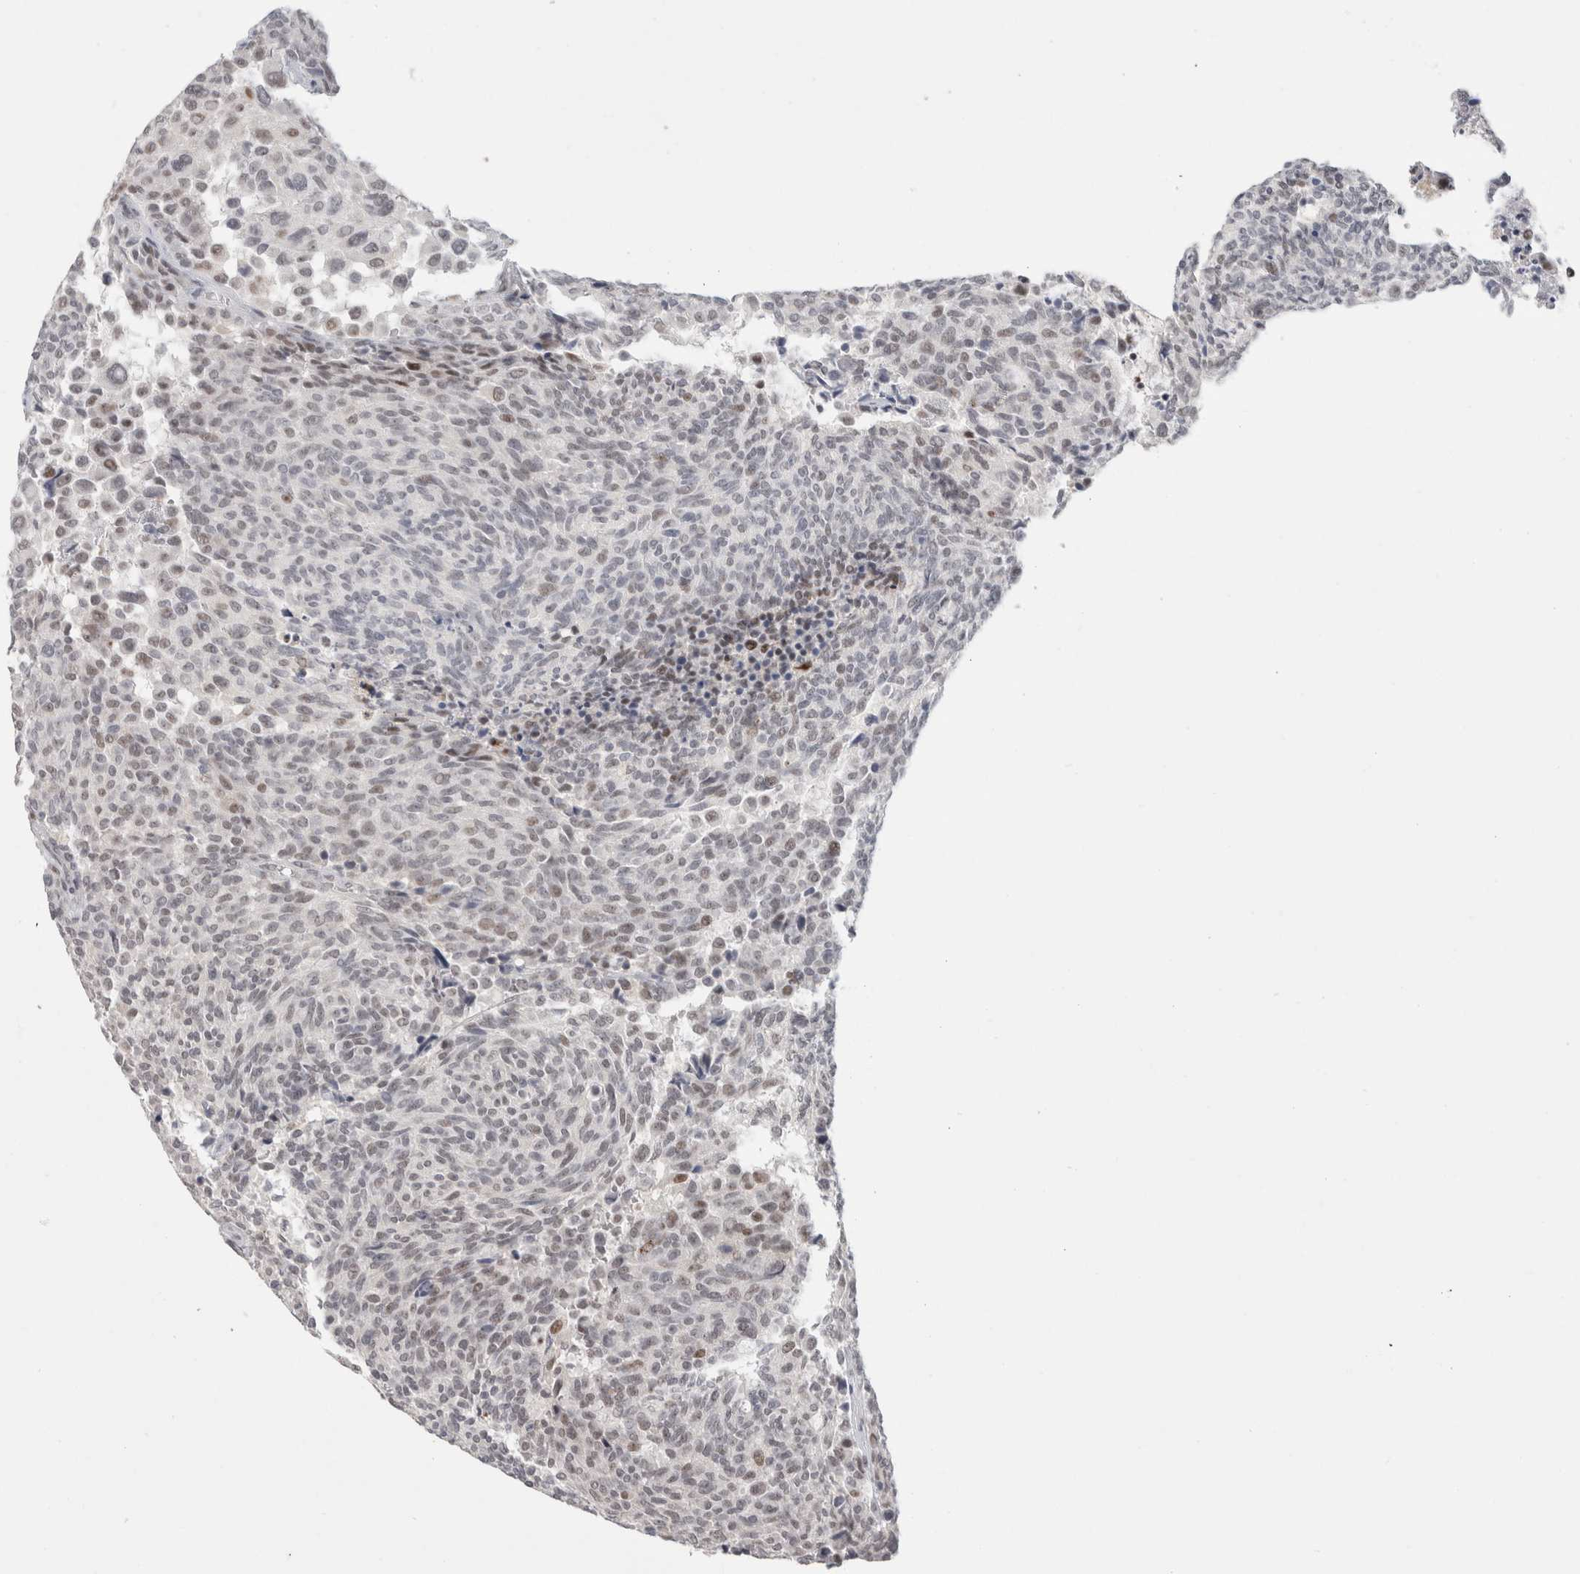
{"staining": {"intensity": "weak", "quantity": "25%-75%", "location": "nuclear"}, "tissue": "carcinoid", "cell_type": "Tumor cells", "image_type": "cancer", "snomed": [{"axis": "morphology", "description": "Carcinoid, malignant, NOS"}, {"axis": "topography", "description": "Pancreas"}], "caption": "The immunohistochemical stain labels weak nuclear positivity in tumor cells of malignant carcinoid tissue.", "gene": "SENP6", "patient": {"sex": "female", "age": 54}}